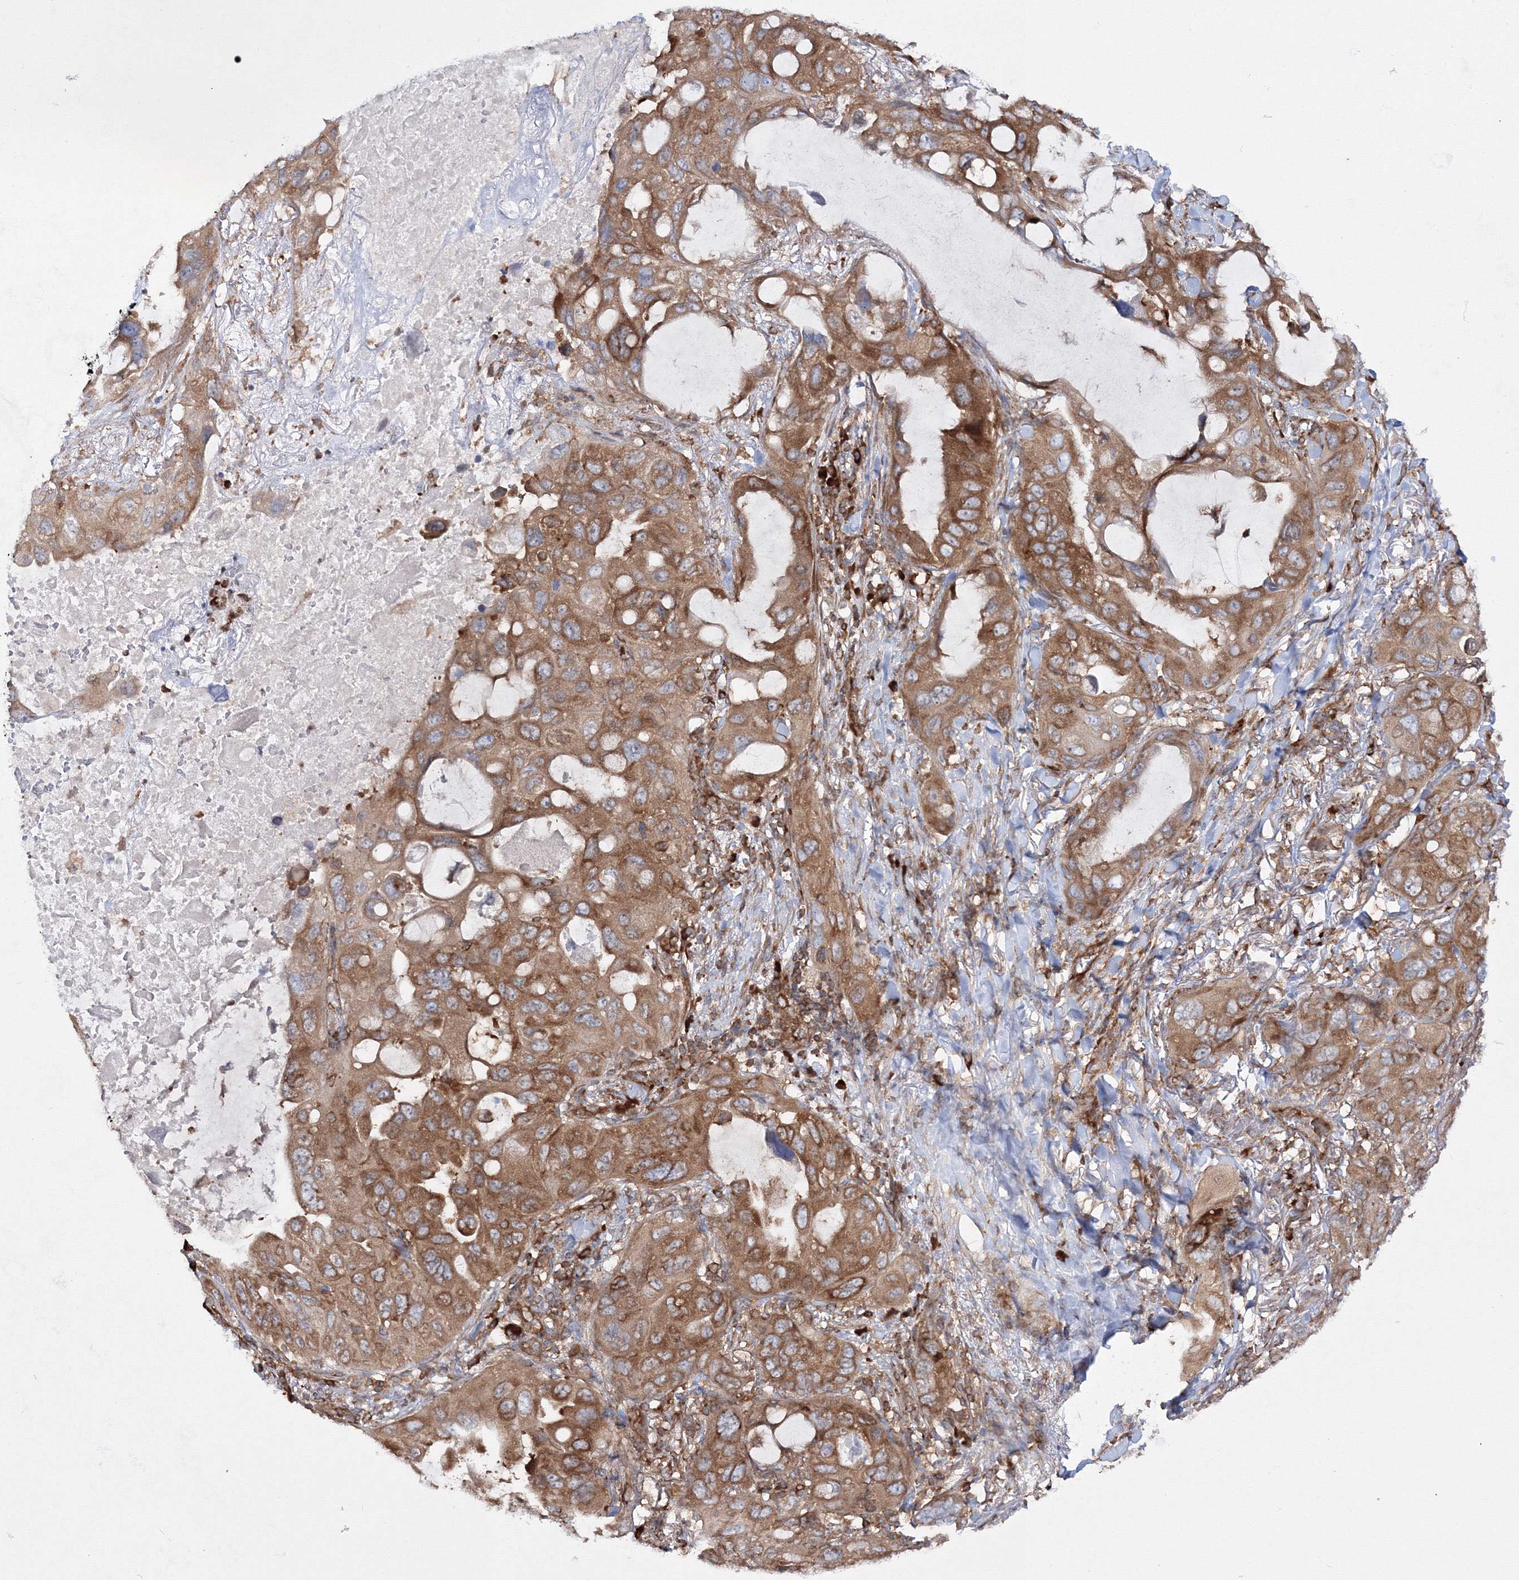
{"staining": {"intensity": "moderate", "quantity": ">75%", "location": "cytoplasmic/membranous"}, "tissue": "lung cancer", "cell_type": "Tumor cells", "image_type": "cancer", "snomed": [{"axis": "morphology", "description": "Squamous cell carcinoma, NOS"}, {"axis": "topography", "description": "Lung"}], "caption": "Immunohistochemistry micrograph of neoplastic tissue: lung cancer (squamous cell carcinoma) stained using immunohistochemistry (IHC) displays medium levels of moderate protein expression localized specifically in the cytoplasmic/membranous of tumor cells, appearing as a cytoplasmic/membranous brown color.", "gene": "HARS1", "patient": {"sex": "female", "age": 73}}